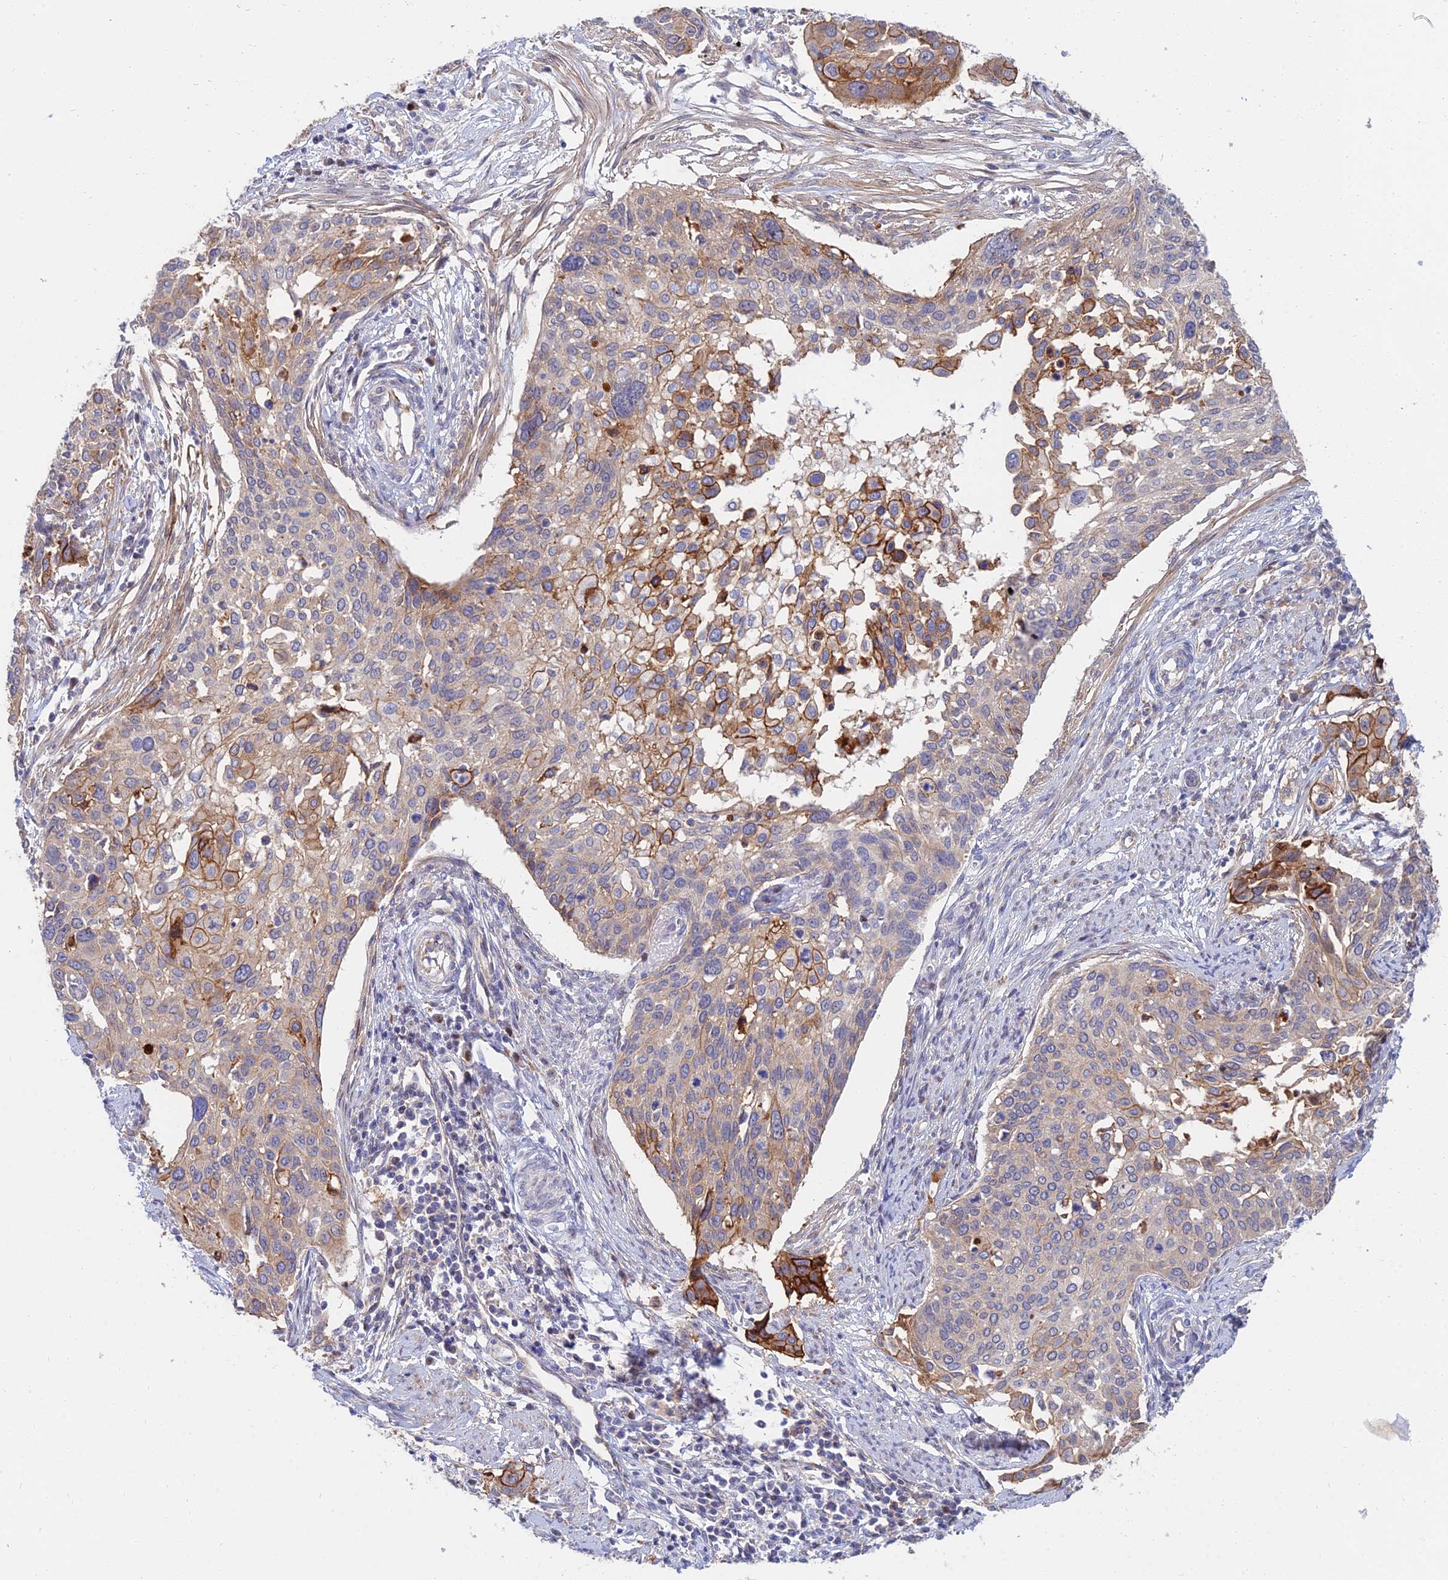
{"staining": {"intensity": "moderate", "quantity": "<25%", "location": "cytoplasmic/membranous"}, "tissue": "cervical cancer", "cell_type": "Tumor cells", "image_type": "cancer", "snomed": [{"axis": "morphology", "description": "Squamous cell carcinoma, NOS"}, {"axis": "topography", "description": "Cervix"}], "caption": "Immunohistochemical staining of human squamous cell carcinoma (cervical) demonstrates moderate cytoplasmic/membranous protein positivity in approximately <25% of tumor cells.", "gene": "TRIM43B", "patient": {"sex": "female", "age": 44}}